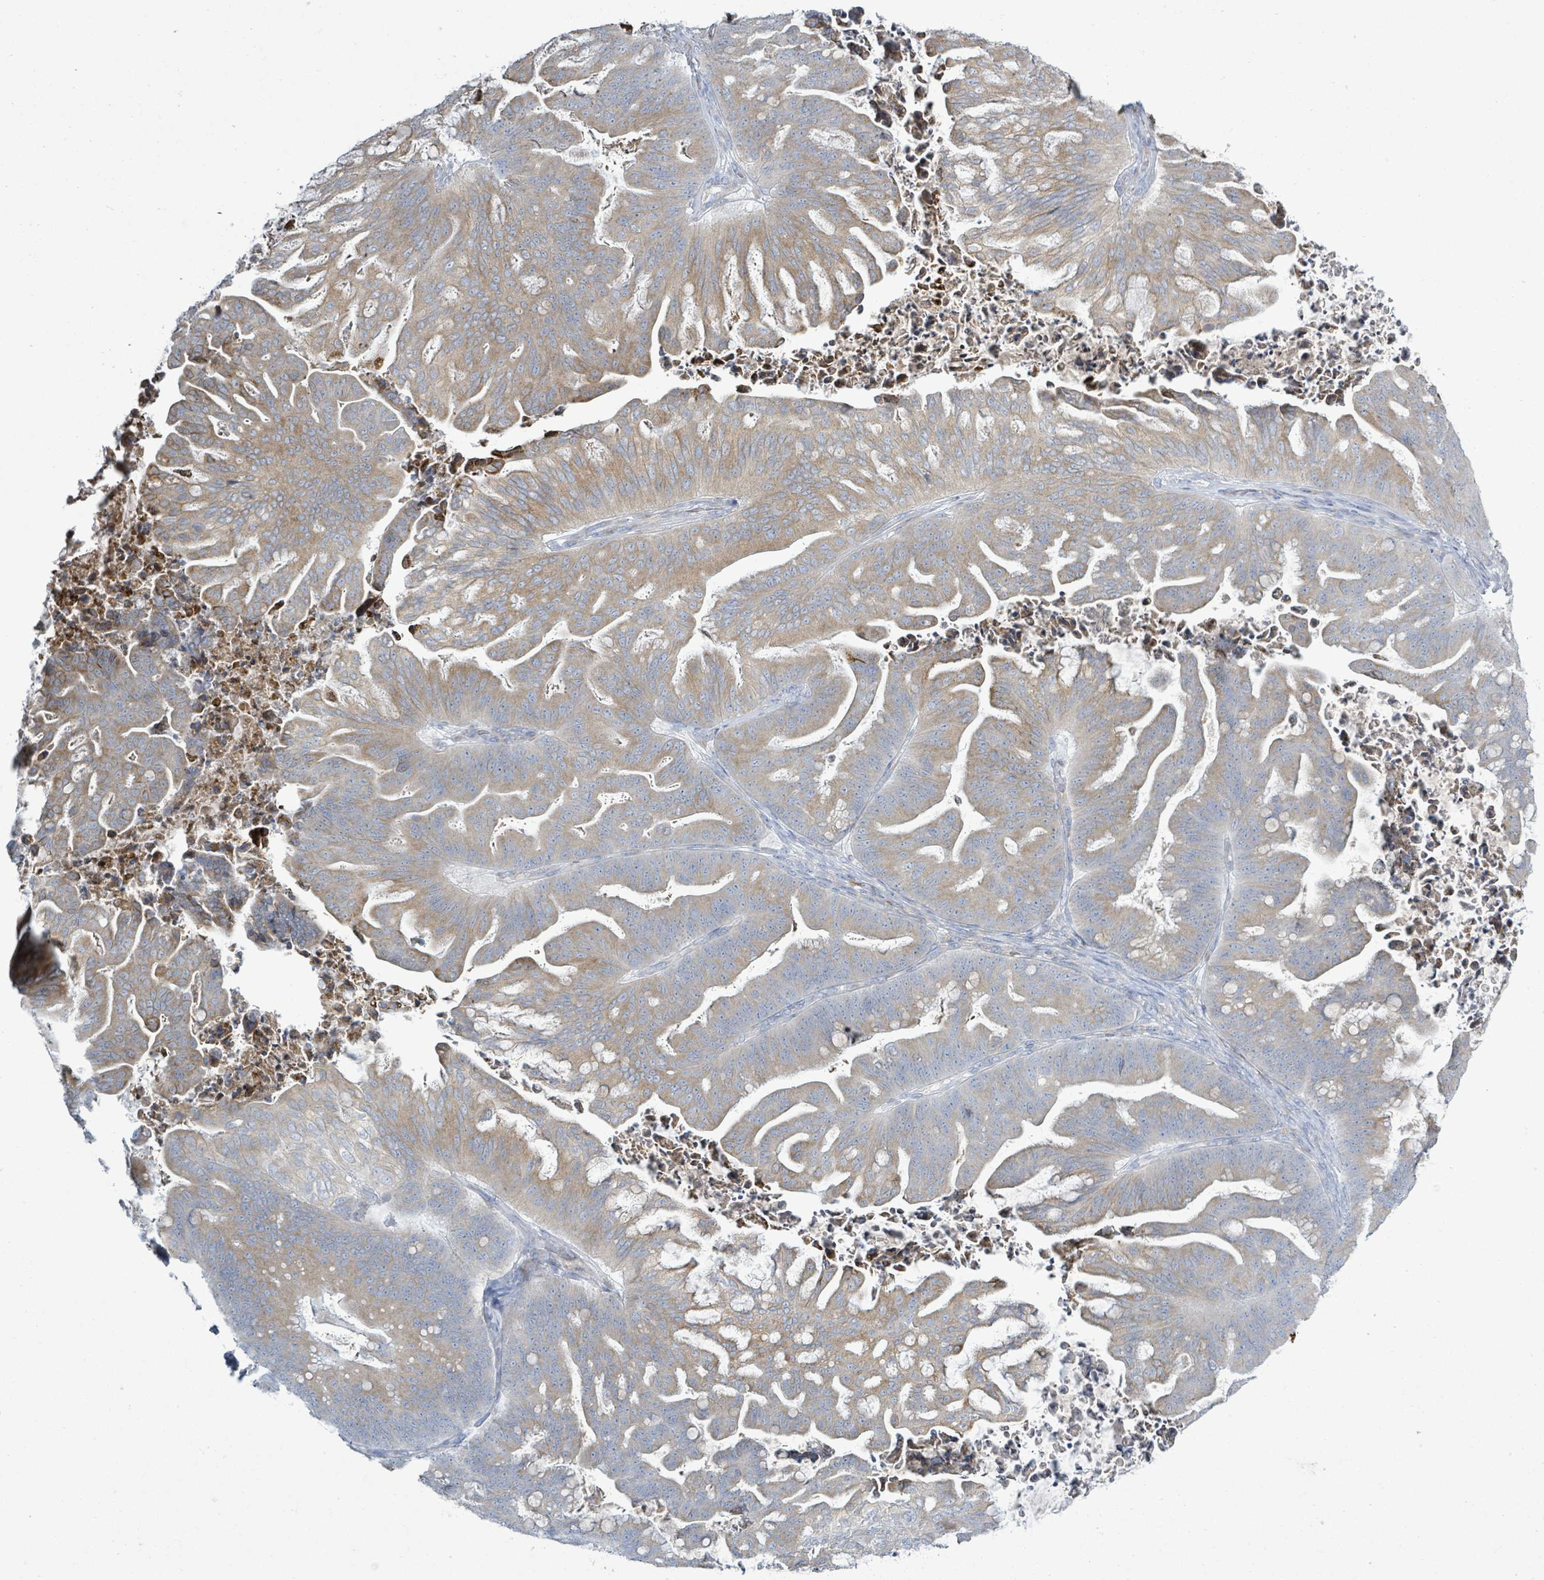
{"staining": {"intensity": "moderate", "quantity": "25%-75%", "location": "cytoplasmic/membranous"}, "tissue": "ovarian cancer", "cell_type": "Tumor cells", "image_type": "cancer", "snomed": [{"axis": "morphology", "description": "Cystadenocarcinoma, mucinous, NOS"}, {"axis": "topography", "description": "Ovary"}], "caption": "Ovarian cancer stained with a brown dye shows moderate cytoplasmic/membranous positive staining in about 25%-75% of tumor cells.", "gene": "SIRPB1", "patient": {"sex": "female", "age": 67}}